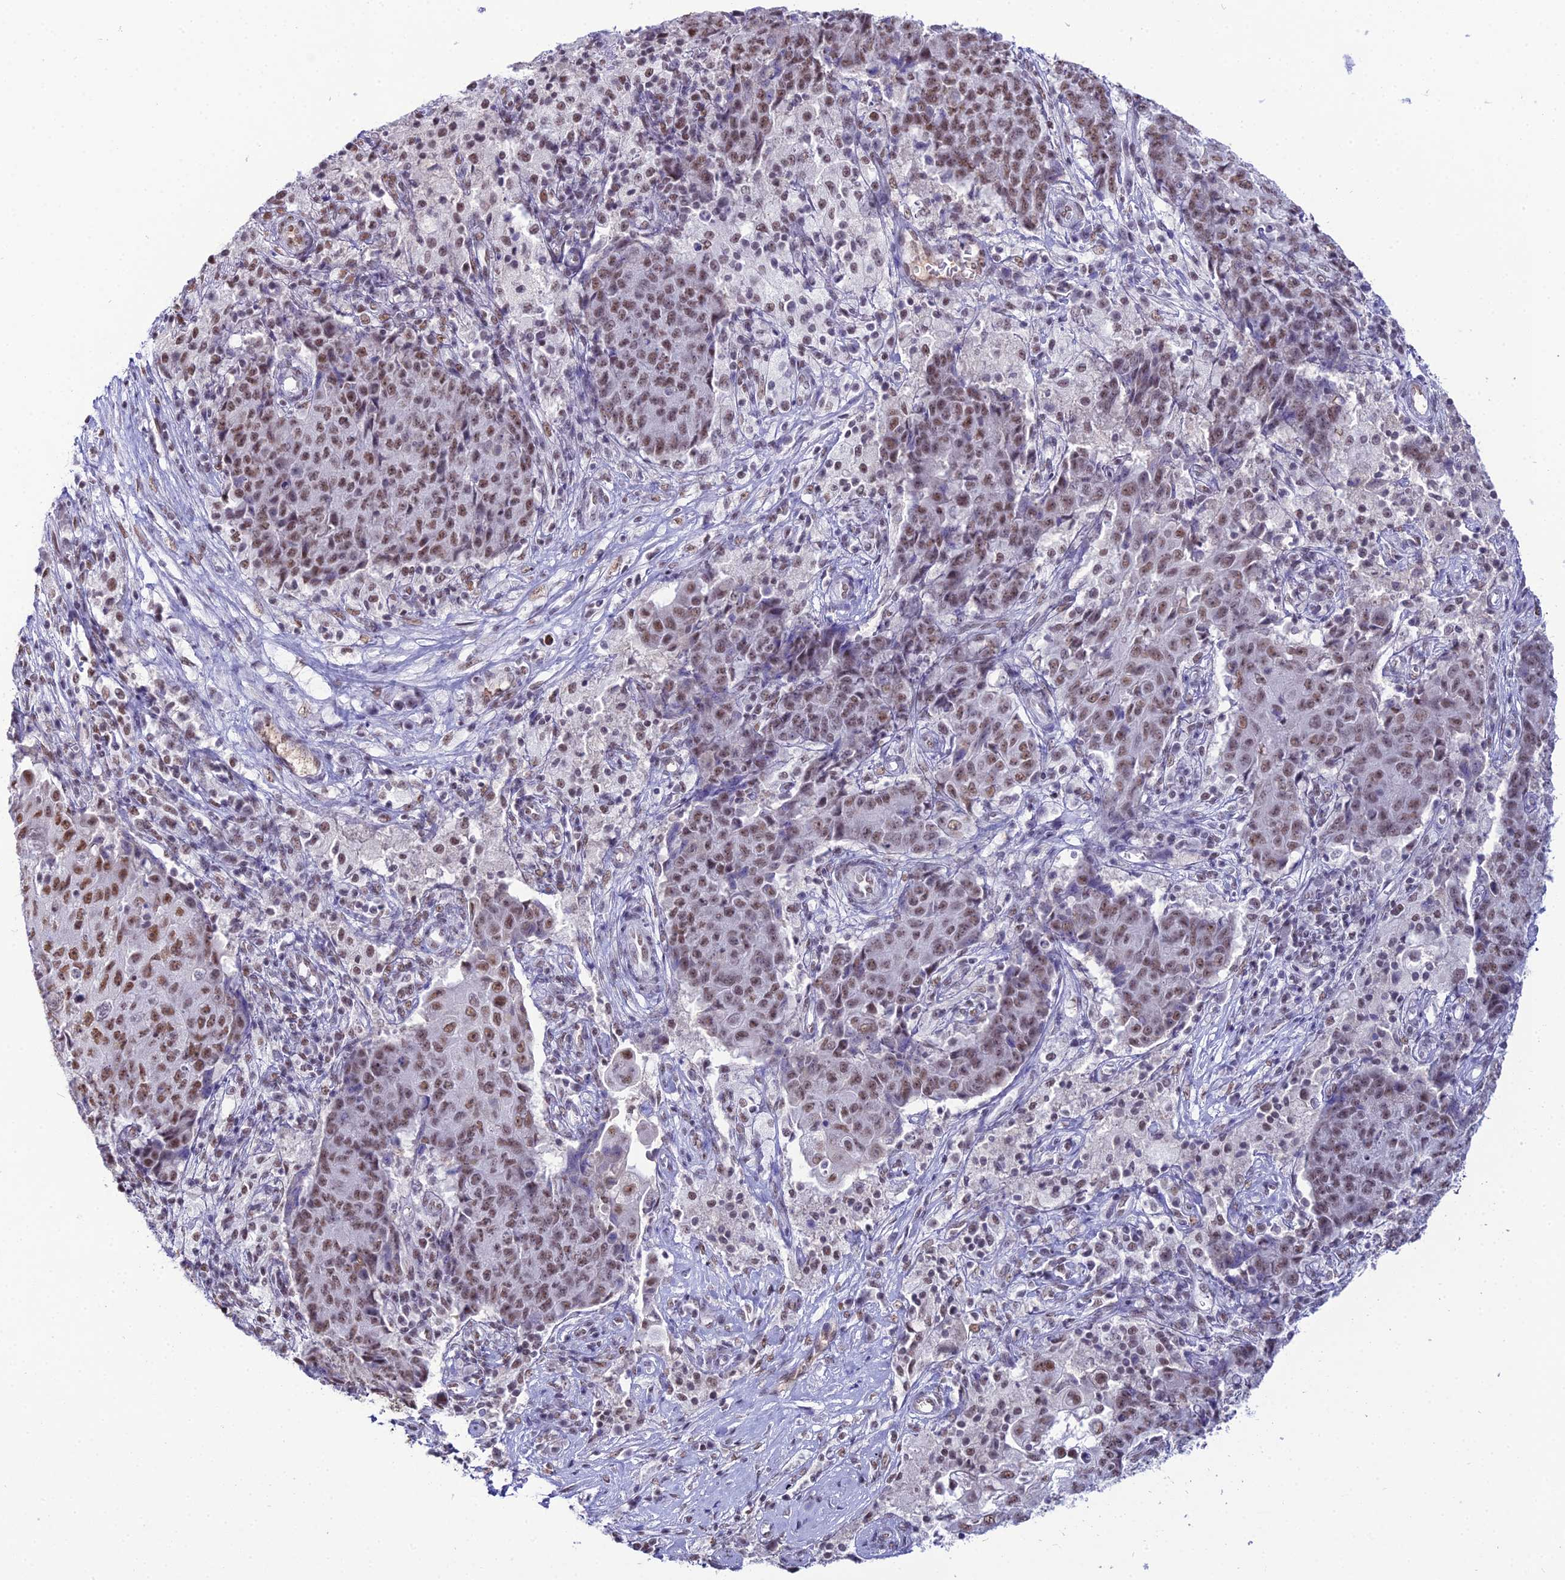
{"staining": {"intensity": "moderate", "quantity": "25%-75%", "location": "nuclear"}, "tissue": "ovarian cancer", "cell_type": "Tumor cells", "image_type": "cancer", "snomed": [{"axis": "morphology", "description": "Carcinoma, endometroid"}, {"axis": "topography", "description": "Ovary"}], "caption": "There is medium levels of moderate nuclear positivity in tumor cells of ovarian cancer, as demonstrated by immunohistochemical staining (brown color).", "gene": "RBM12", "patient": {"sex": "female", "age": 42}}